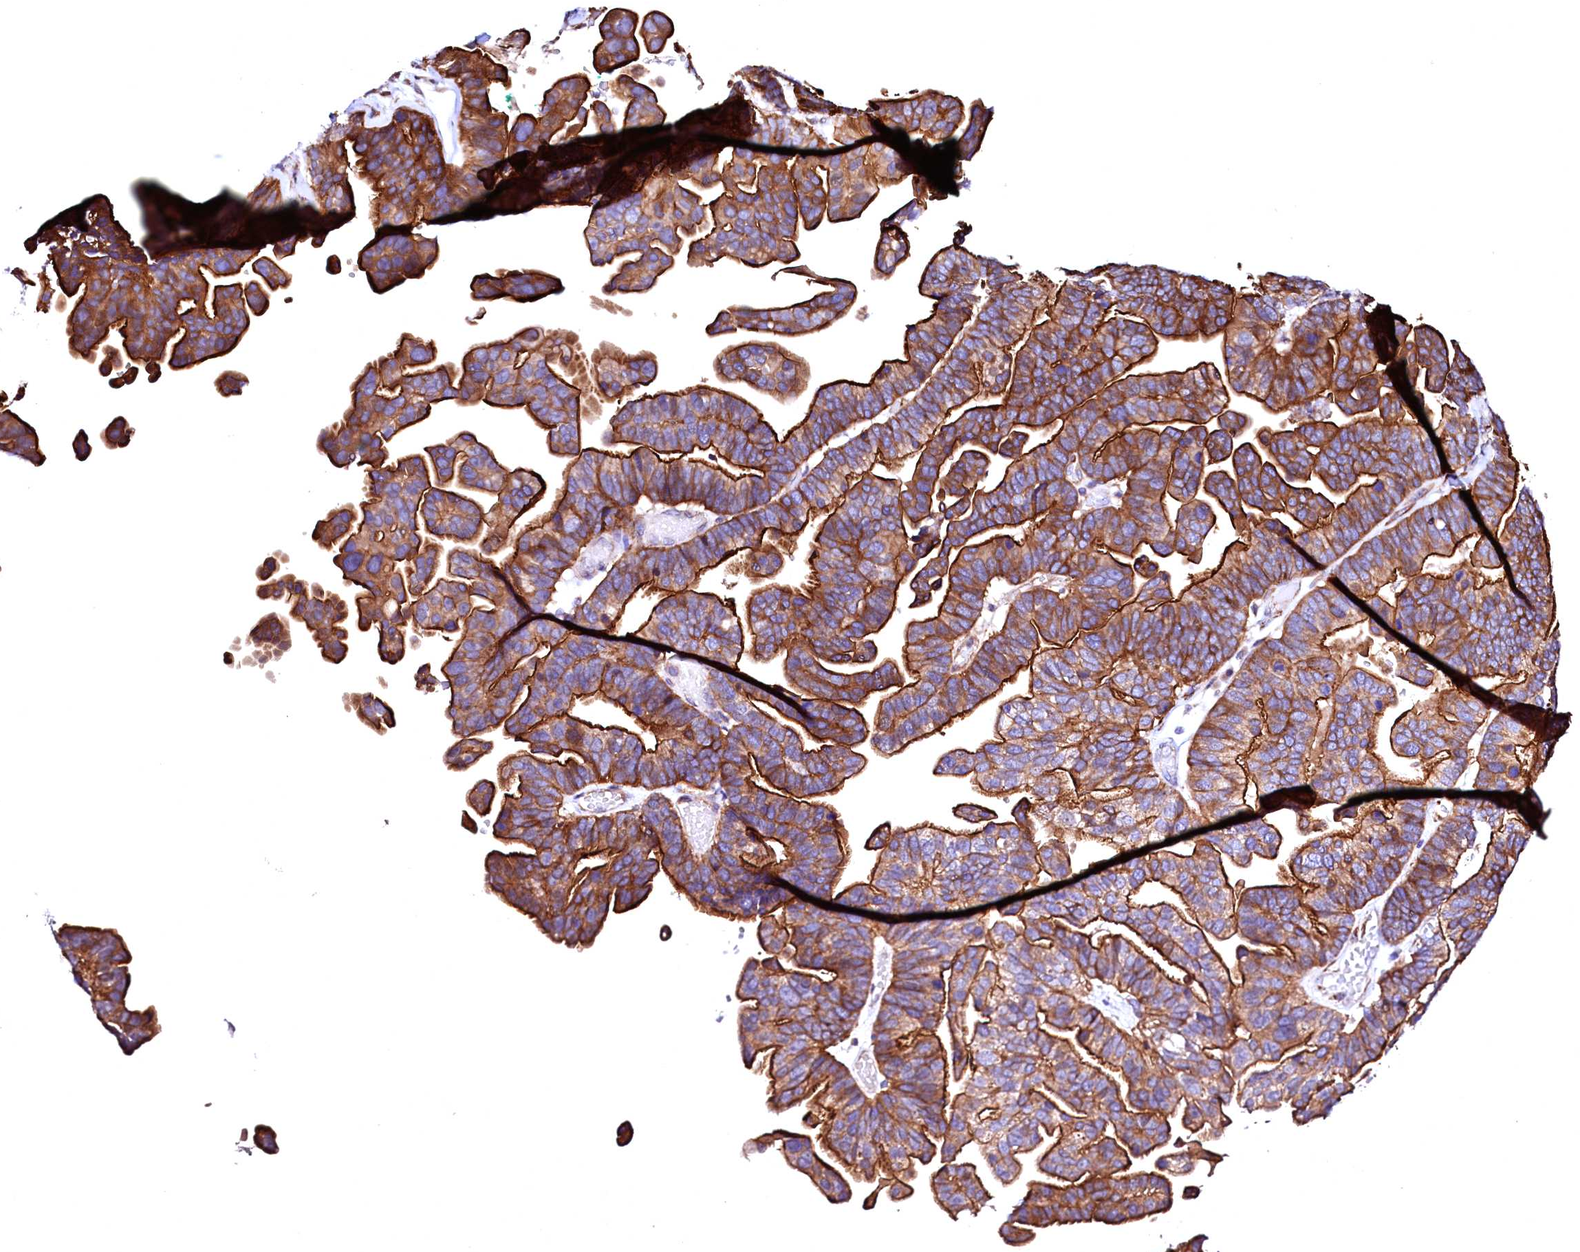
{"staining": {"intensity": "strong", "quantity": ">75%", "location": "cytoplasmic/membranous"}, "tissue": "ovarian cancer", "cell_type": "Tumor cells", "image_type": "cancer", "snomed": [{"axis": "morphology", "description": "Cystadenocarcinoma, serous, NOS"}, {"axis": "topography", "description": "Ovary"}], "caption": "Protein expression analysis of human ovarian cancer reveals strong cytoplasmic/membranous expression in approximately >75% of tumor cells.", "gene": "GPR176", "patient": {"sex": "female", "age": 56}}